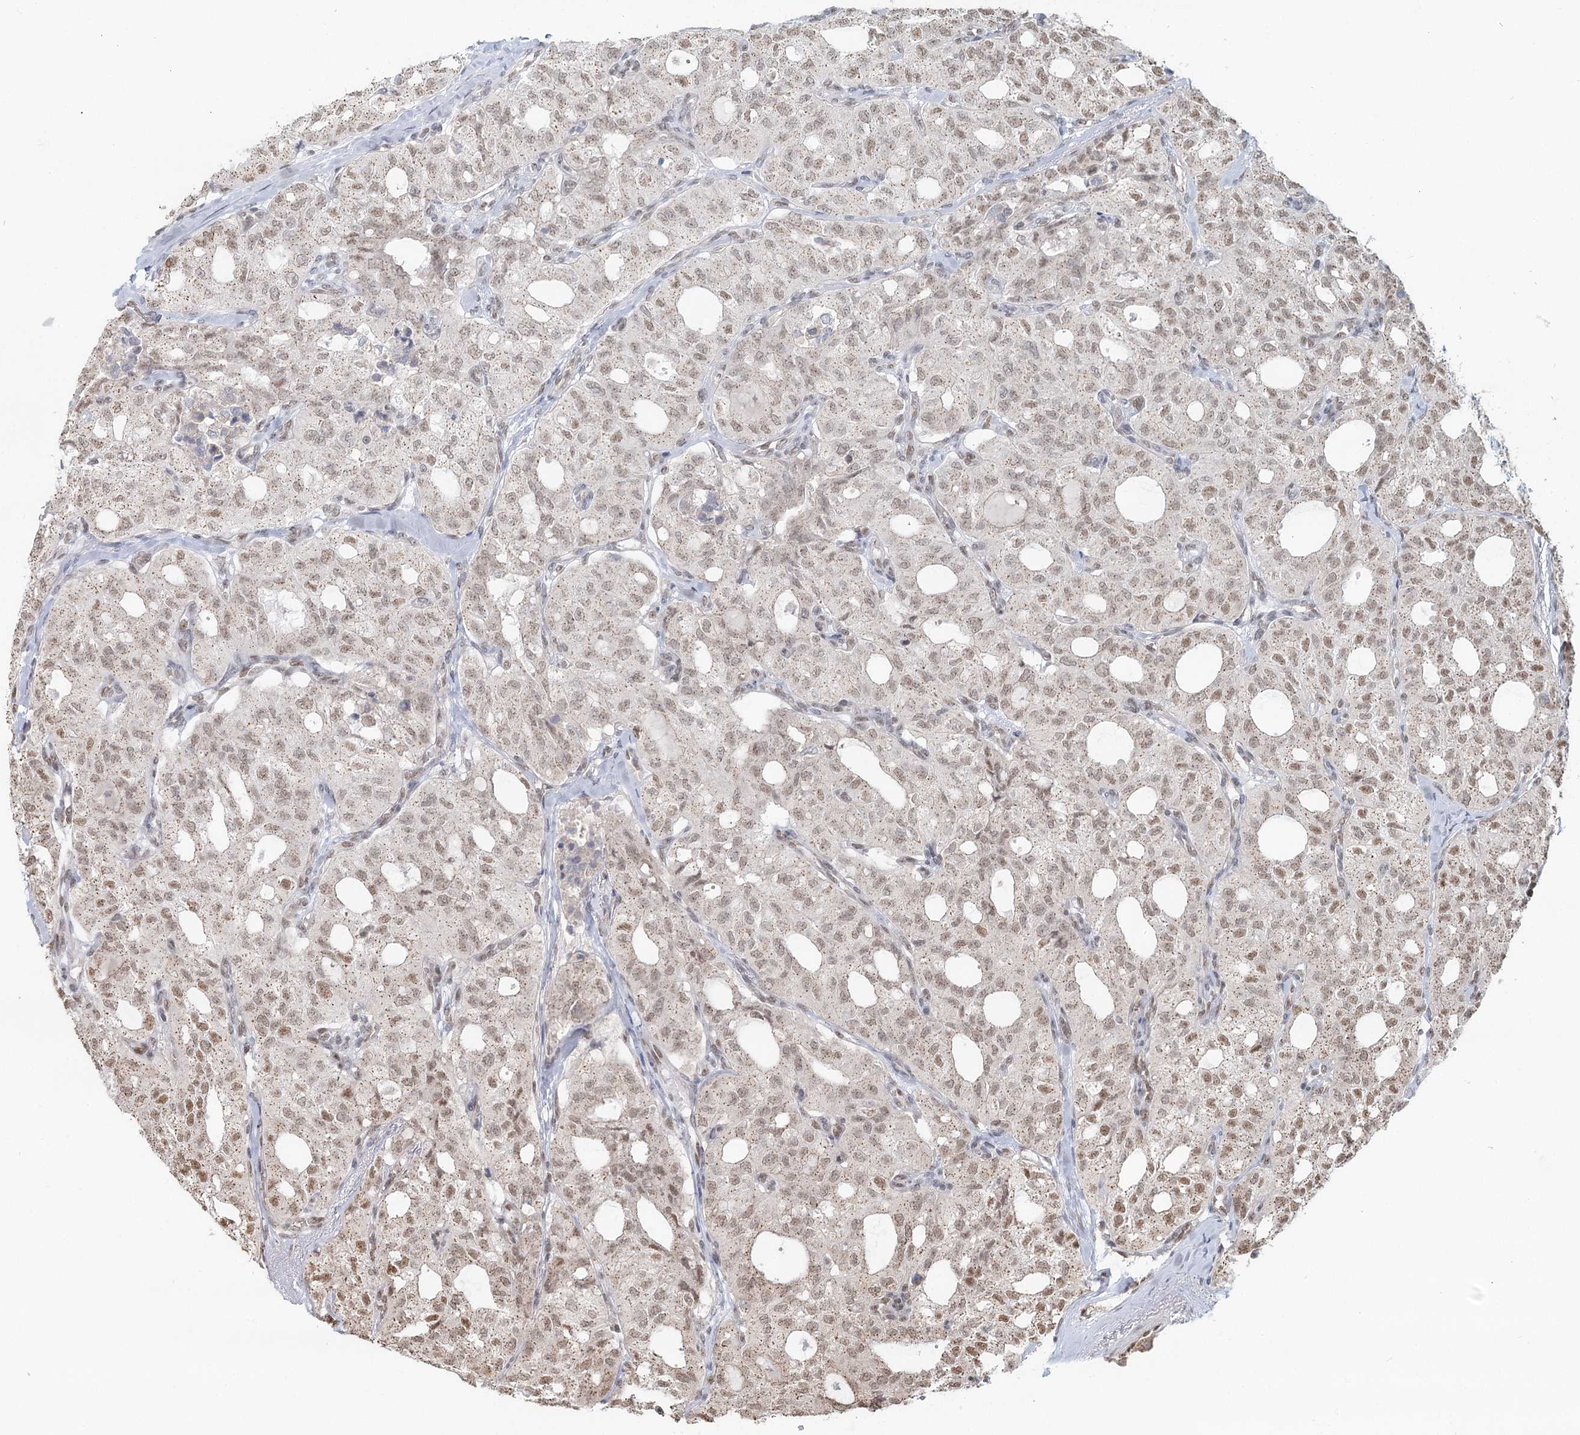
{"staining": {"intensity": "weak", "quantity": "25%-75%", "location": "nuclear"}, "tissue": "thyroid cancer", "cell_type": "Tumor cells", "image_type": "cancer", "snomed": [{"axis": "morphology", "description": "Follicular adenoma carcinoma, NOS"}, {"axis": "topography", "description": "Thyroid gland"}], "caption": "DAB immunohistochemical staining of human follicular adenoma carcinoma (thyroid) demonstrates weak nuclear protein expression in about 25%-75% of tumor cells. (IHC, brightfield microscopy, high magnification).", "gene": "GPALPP1", "patient": {"sex": "male", "age": 75}}